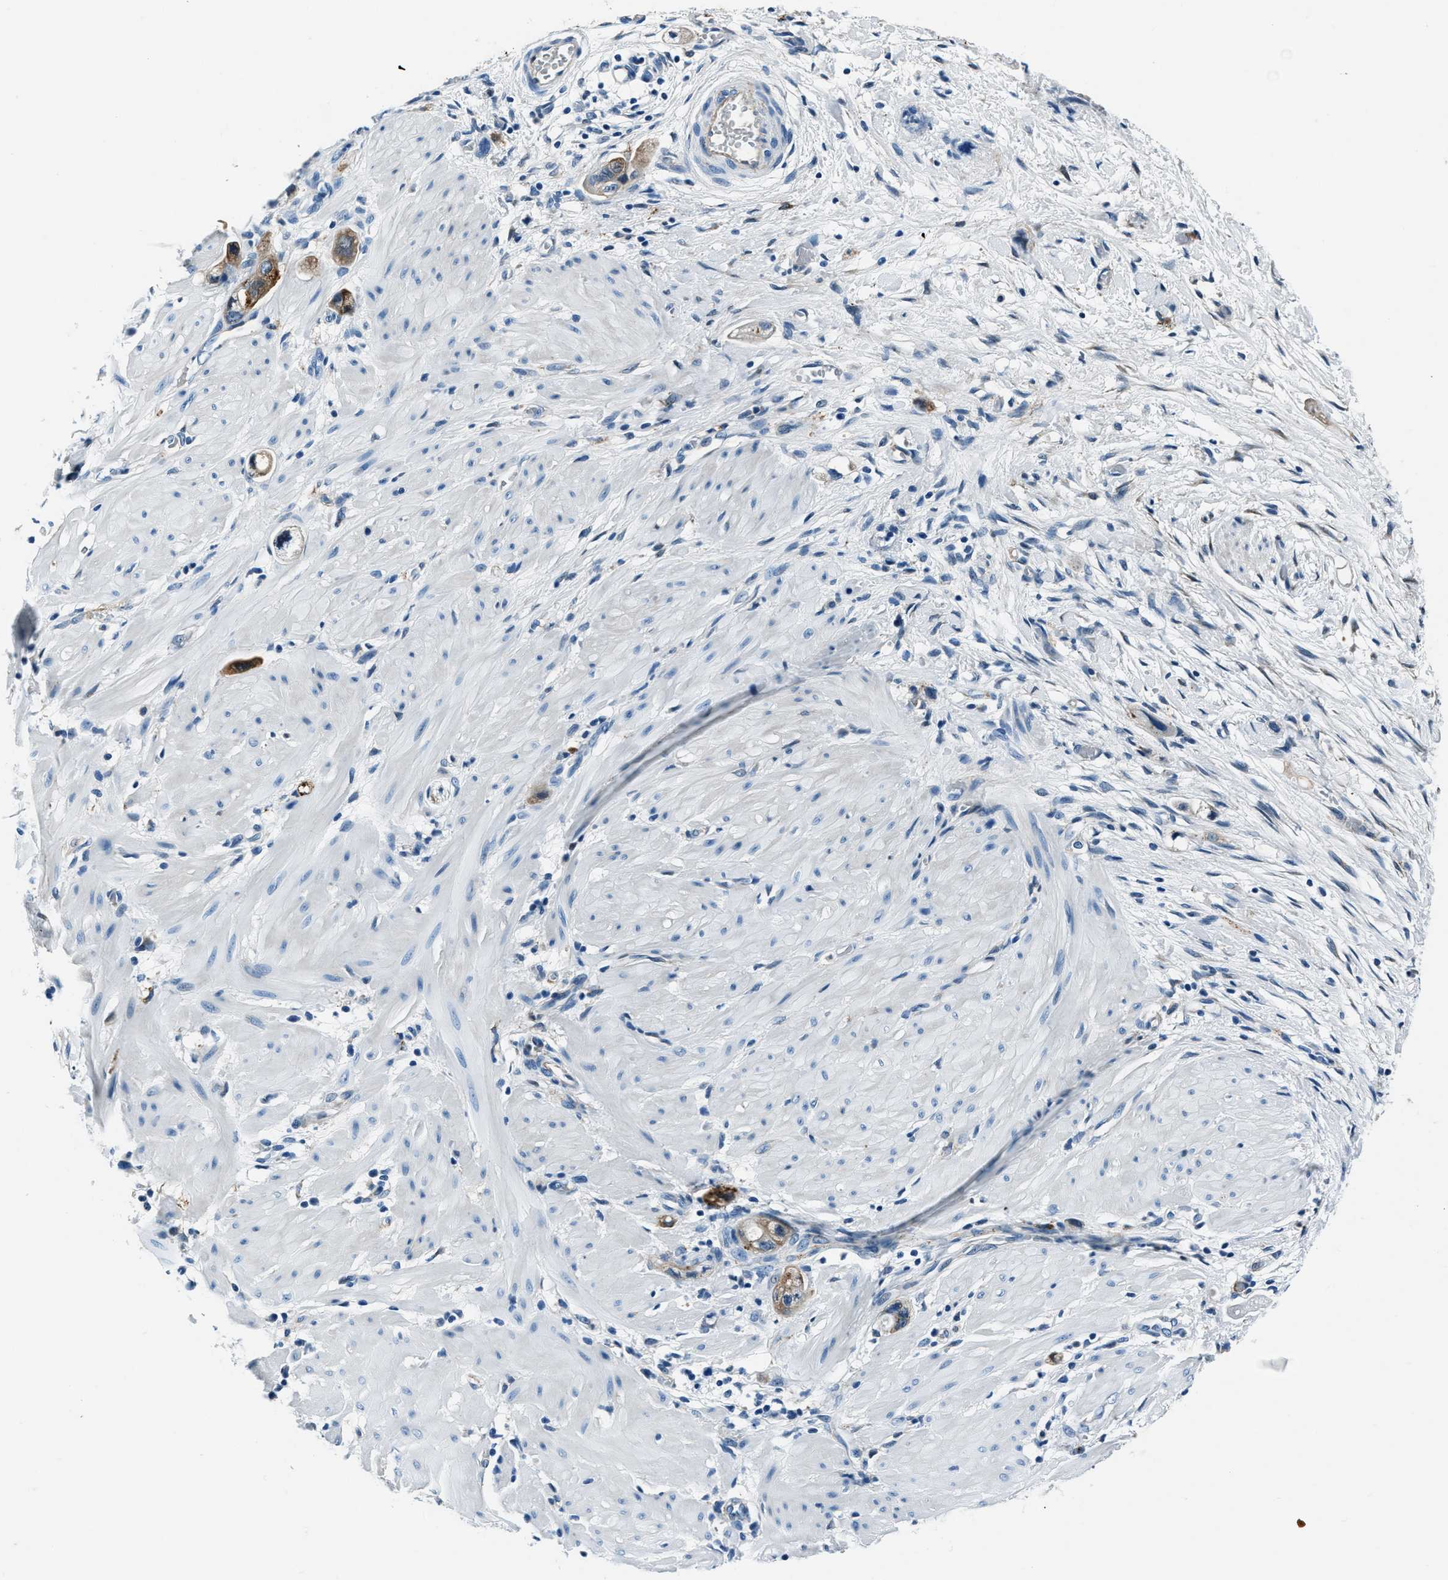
{"staining": {"intensity": "moderate", "quantity": "25%-75%", "location": "cytoplasmic/membranous"}, "tissue": "stomach cancer", "cell_type": "Tumor cells", "image_type": "cancer", "snomed": [{"axis": "morphology", "description": "Adenocarcinoma, NOS"}, {"axis": "topography", "description": "Stomach"}, {"axis": "topography", "description": "Stomach, lower"}], "caption": "High-power microscopy captured an immunohistochemistry (IHC) photomicrograph of stomach cancer (adenocarcinoma), revealing moderate cytoplasmic/membranous positivity in approximately 25%-75% of tumor cells.", "gene": "PTPDC1", "patient": {"sex": "female", "age": 48}}